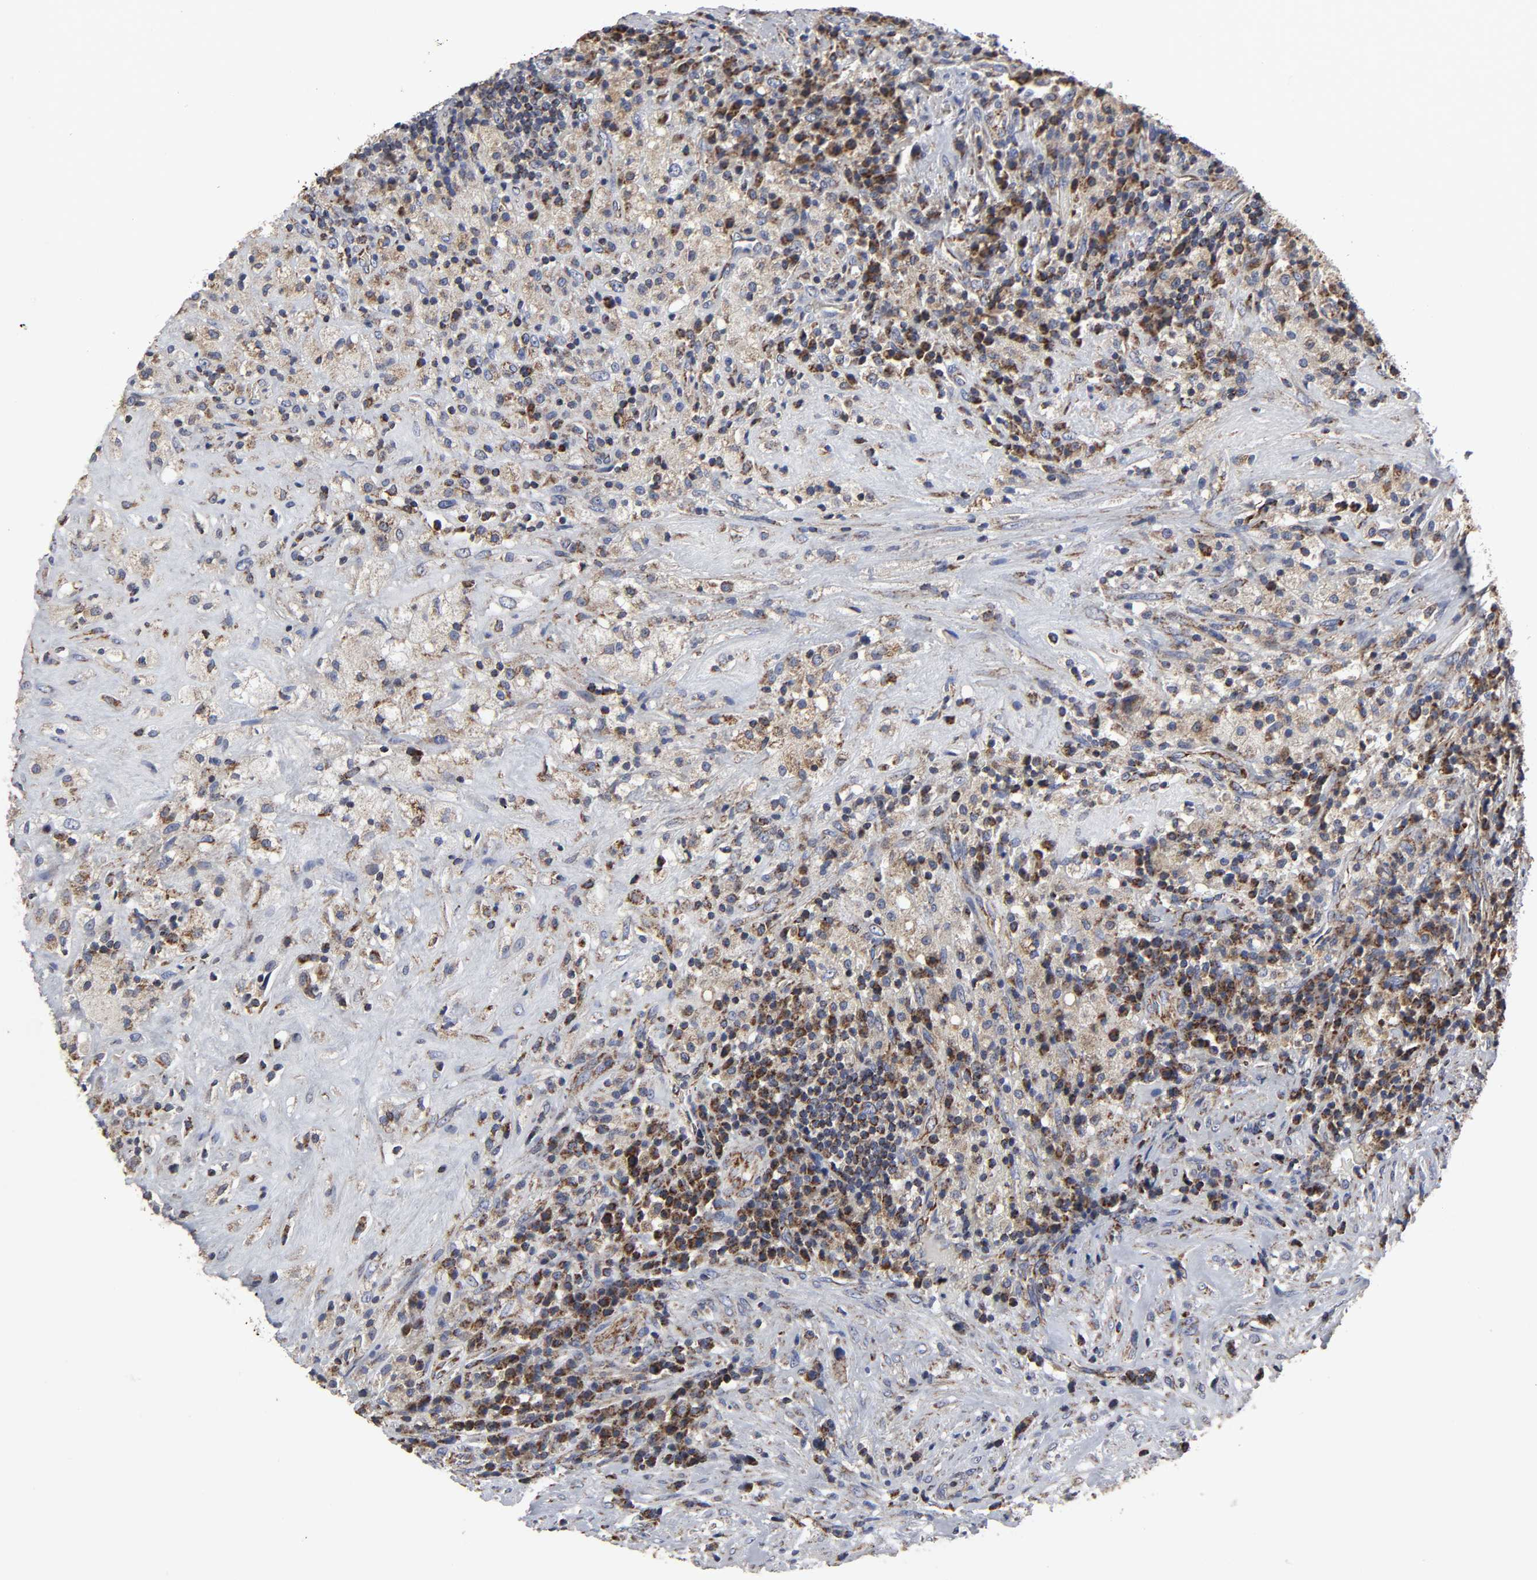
{"staining": {"intensity": "weak", "quantity": ">75%", "location": "cytoplasmic/membranous"}, "tissue": "testis cancer", "cell_type": "Tumor cells", "image_type": "cancer", "snomed": [{"axis": "morphology", "description": "Necrosis, NOS"}, {"axis": "morphology", "description": "Carcinoma, Embryonal, NOS"}, {"axis": "topography", "description": "Testis"}], "caption": "Human embryonal carcinoma (testis) stained with a brown dye displays weak cytoplasmic/membranous positive expression in approximately >75% of tumor cells.", "gene": "COX6B1", "patient": {"sex": "male", "age": 19}}